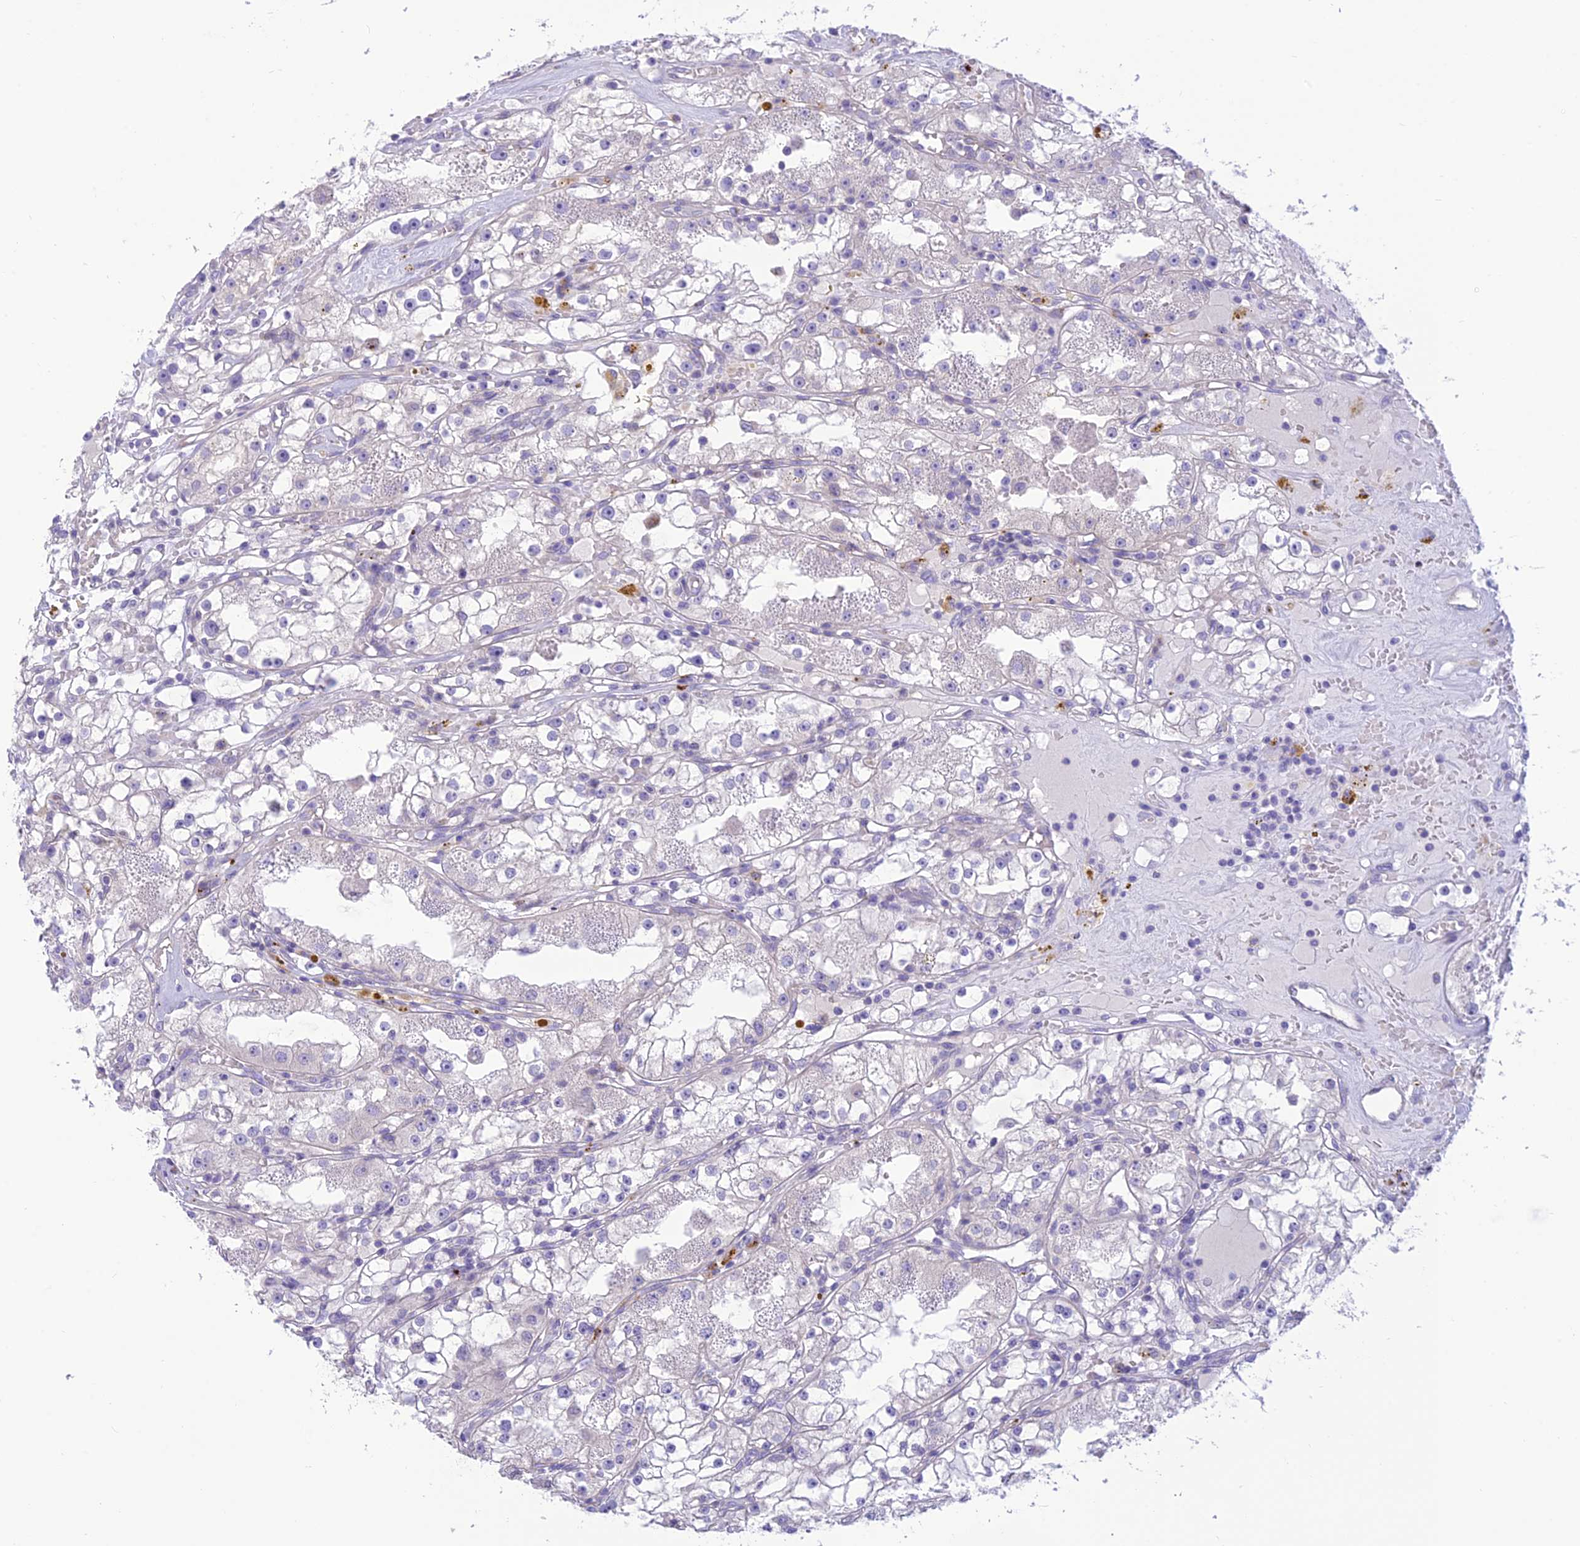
{"staining": {"intensity": "negative", "quantity": "none", "location": "none"}, "tissue": "renal cancer", "cell_type": "Tumor cells", "image_type": "cancer", "snomed": [{"axis": "morphology", "description": "Adenocarcinoma, NOS"}, {"axis": "topography", "description": "Kidney"}], "caption": "The IHC photomicrograph has no significant expression in tumor cells of renal cancer (adenocarcinoma) tissue. The staining was performed using DAB (3,3'-diaminobenzidine) to visualize the protein expression in brown, while the nuclei were stained in blue with hematoxylin (Magnification: 20x).", "gene": "DHDH", "patient": {"sex": "male", "age": 56}}